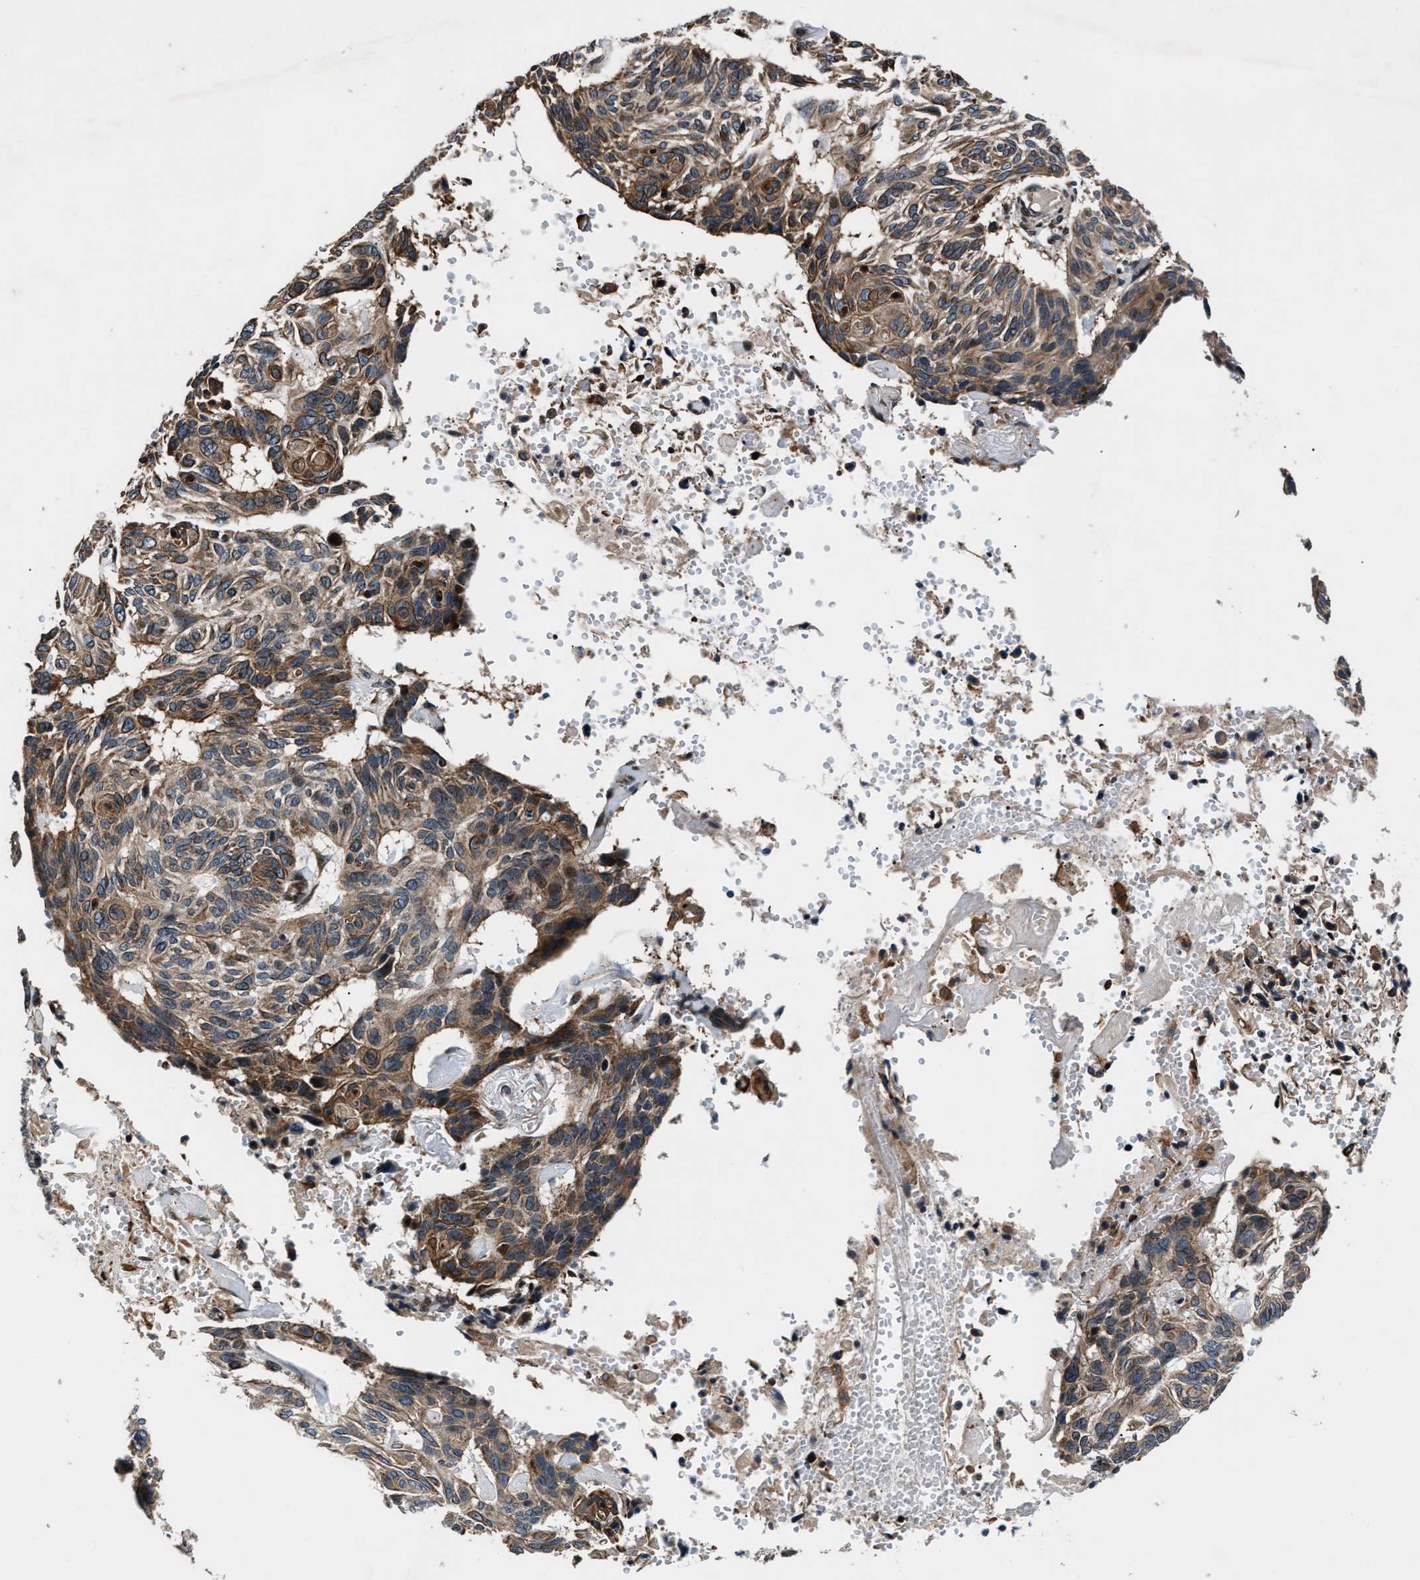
{"staining": {"intensity": "moderate", "quantity": ">75%", "location": "cytoplasmic/membranous"}, "tissue": "skin cancer", "cell_type": "Tumor cells", "image_type": "cancer", "snomed": [{"axis": "morphology", "description": "Basal cell carcinoma"}, {"axis": "topography", "description": "Skin"}], "caption": "High-power microscopy captured an immunohistochemistry micrograph of basal cell carcinoma (skin), revealing moderate cytoplasmic/membranous staining in approximately >75% of tumor cells.", "gene": "DYNC2I1", "patient": {"sex": "male", "age": 85}}